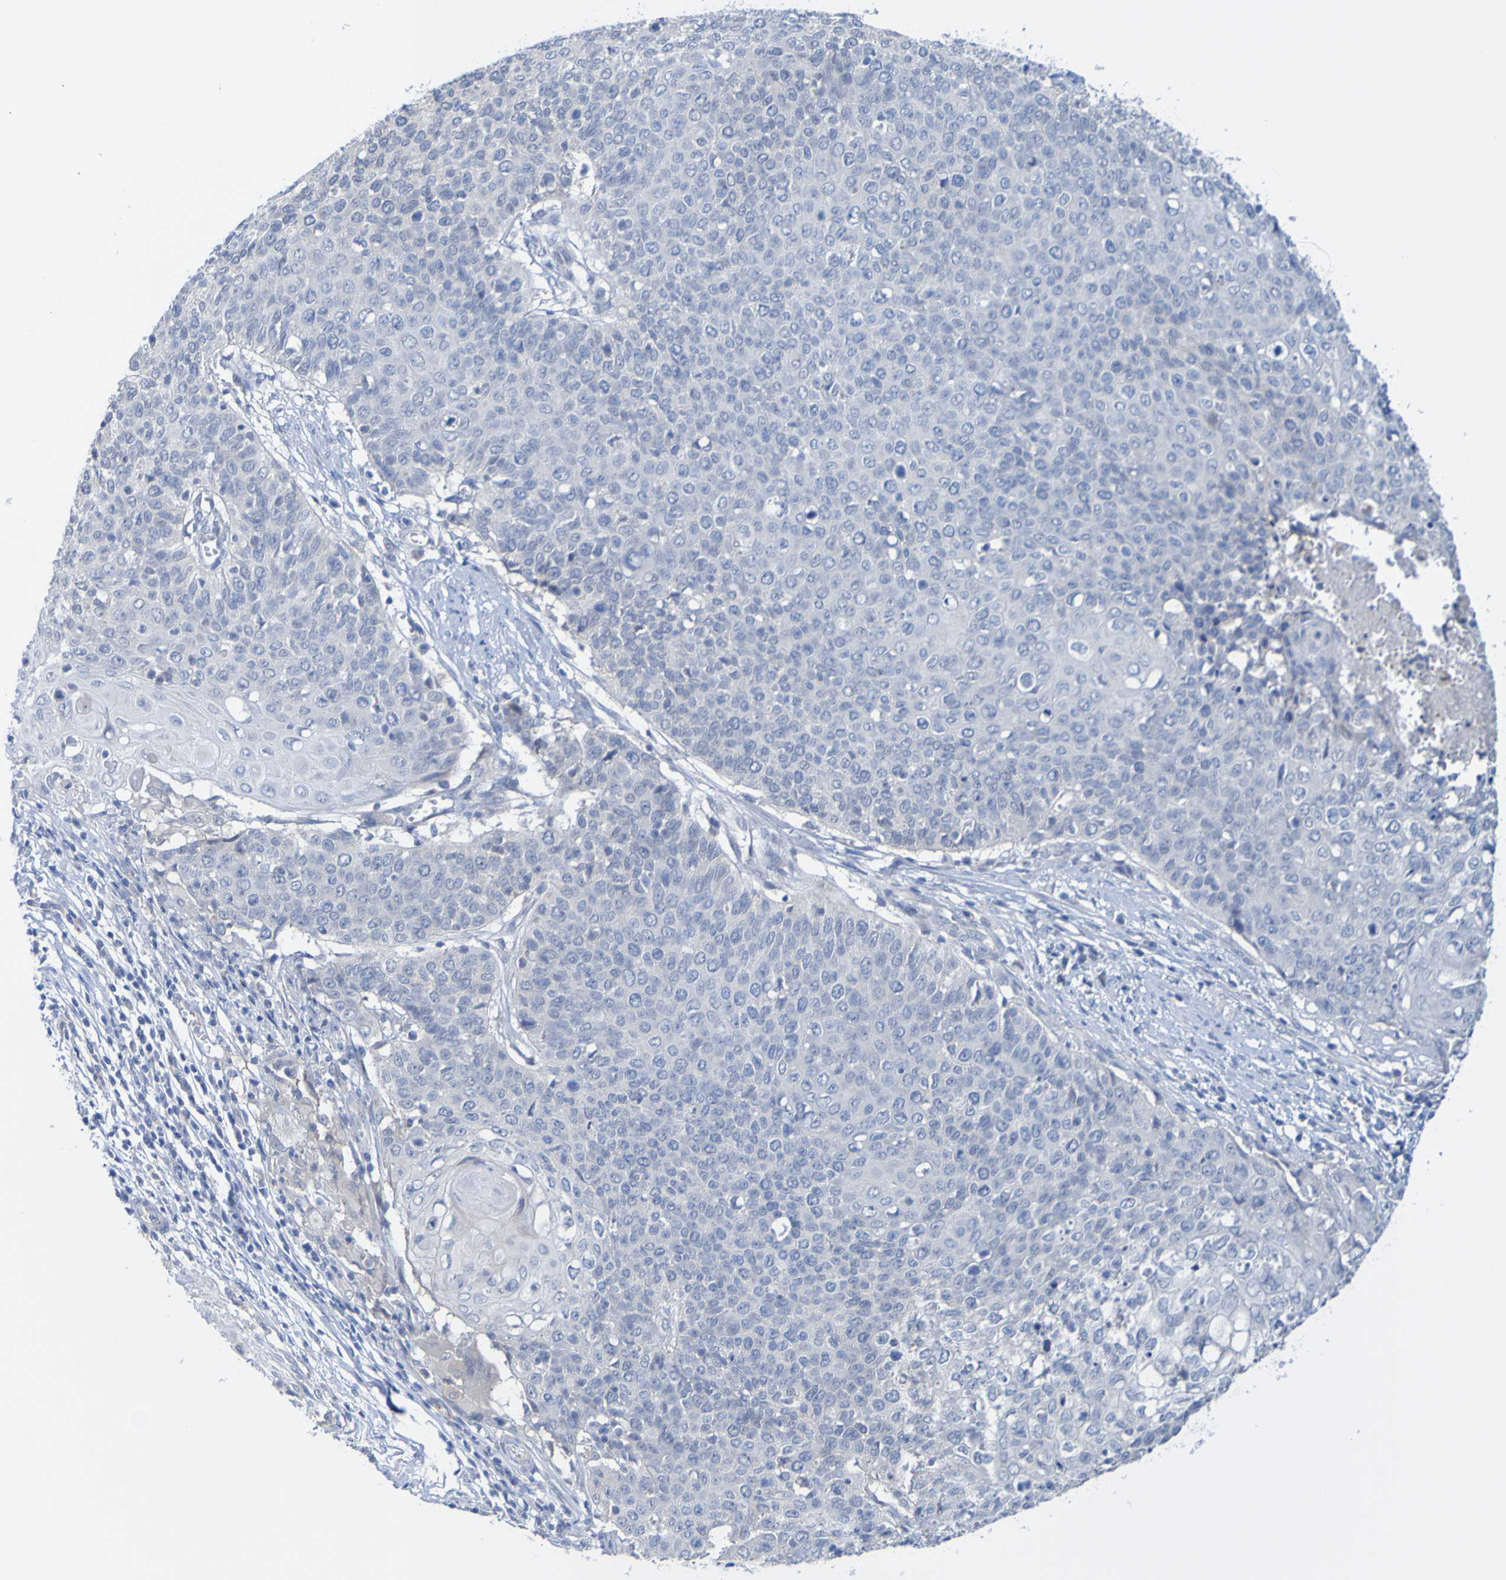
{"staining": {"intensity": "negative", "quantity": "none", "location": "none"}, "tissue": "cervical cancer", "cell_type": "Tumor cells", "image_type": "cancer", "snomed": [{"axis": "morphology", "description": "Squamous cell carcinoma, NOS"}, {"axis": "topography", "description": "Cervix"}], "caption": "This is a micrograph of immunohistochemistry (IHC) staining of cervical squamous cell carcinoma, which shows no expression in tumor cells.", "gene": "ACMSD", "patient": {"sex": "female", "age": 39}}